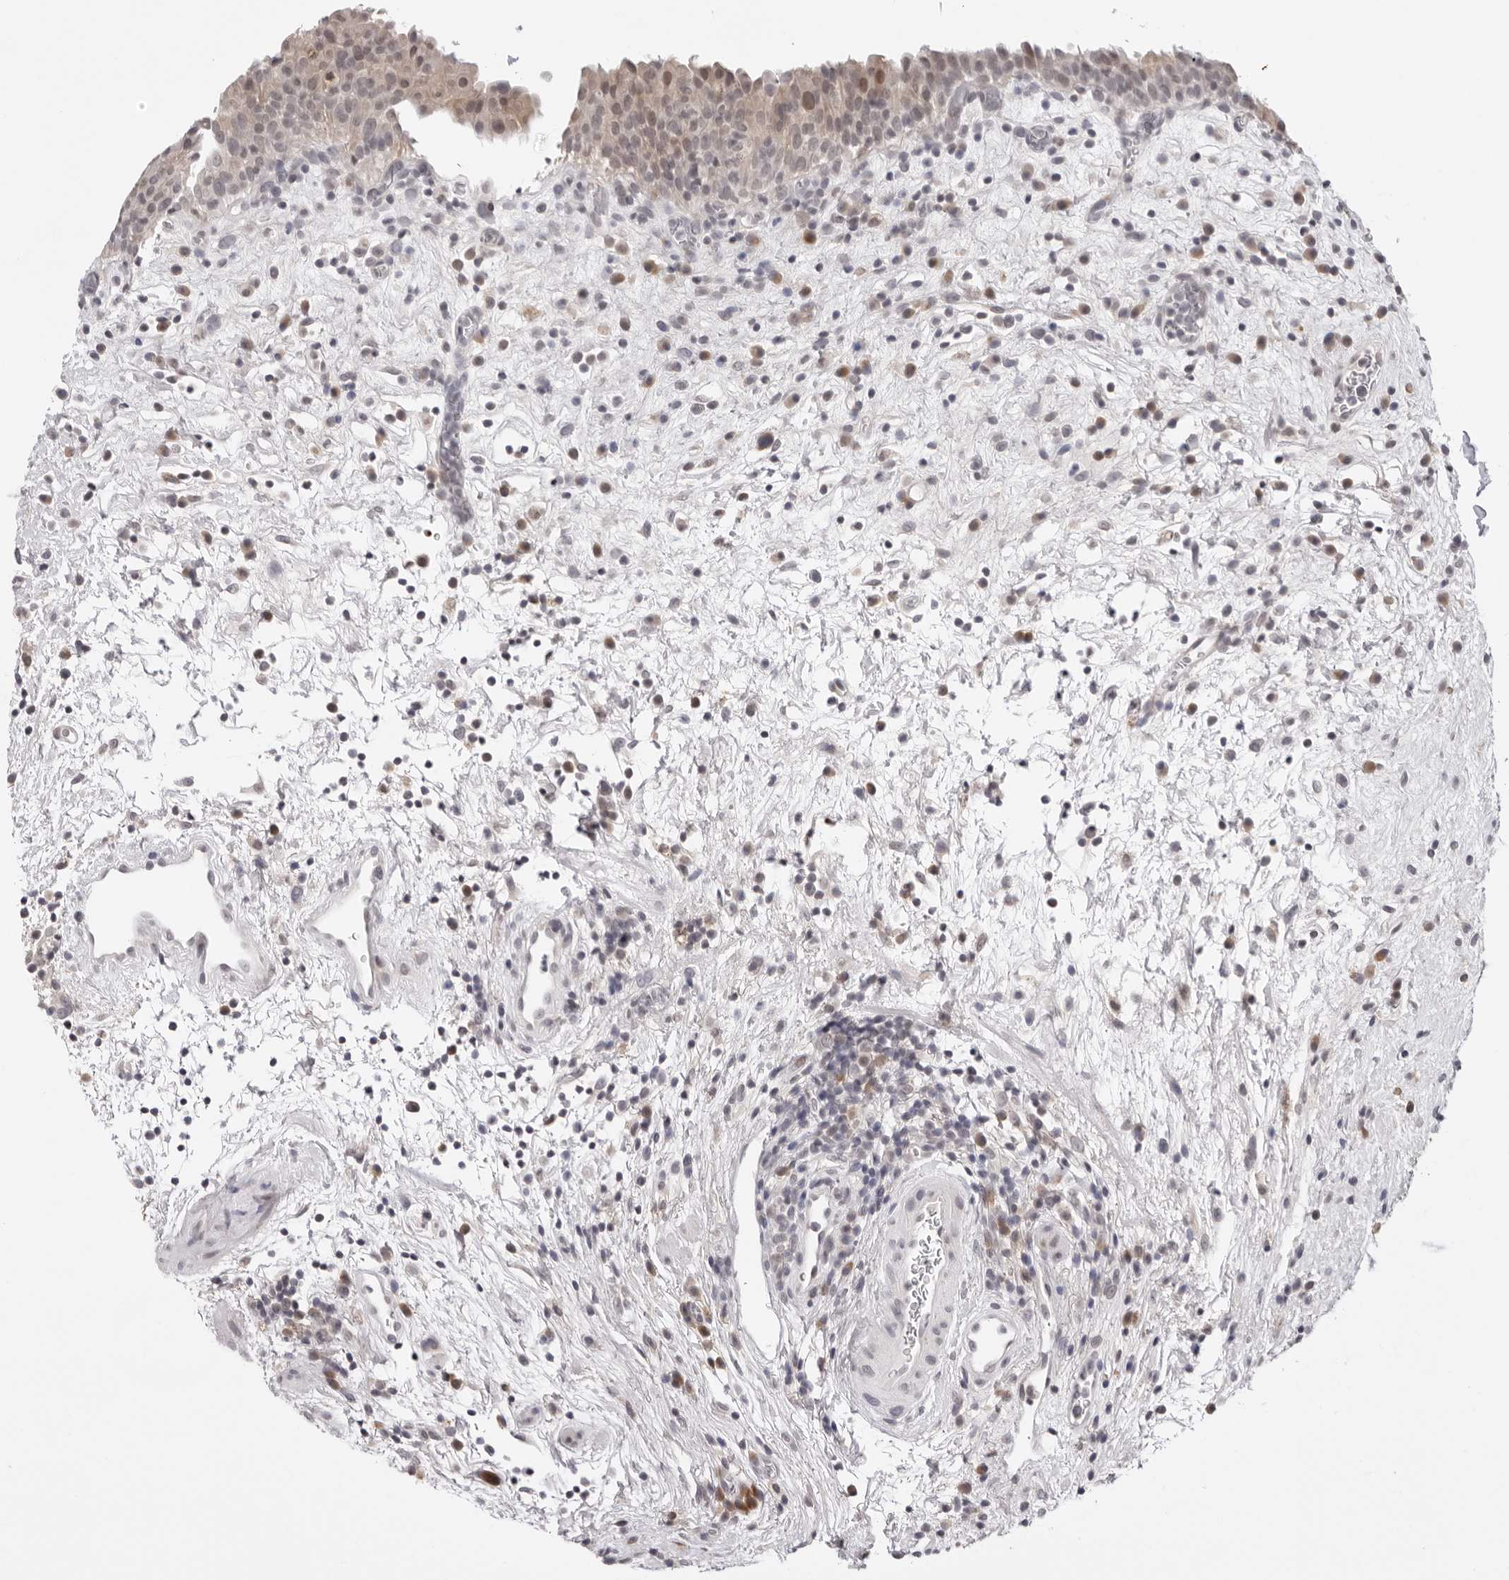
{"staining": {"intensity": "weak", "quantity": "25%-75%", "location": "nuclear"}, "tissue": "urinary bladder", "cell_type": "Urothelial cells", "image_type": "normal", "snomed": [{"axis": "morphology", "description": "Normal tissue, NOS"}, {"axis": "morphology", "description": "Inflammation, NOS"}, {"axis": "topography", "description": "Urinary bladder"}], "caption": "High-magnification brightfield microscopy of unremarkable urinary bladder stained with DAB (3,3'-diaminobenzidine) (brown) and counterstained with hematoxylin (blue). urothelial cells exhibit weak nuclear expression is seen in about25%-75% of cells.", "gene": "PRUNE1", "patient": {"sex": "female", "age": 75}}